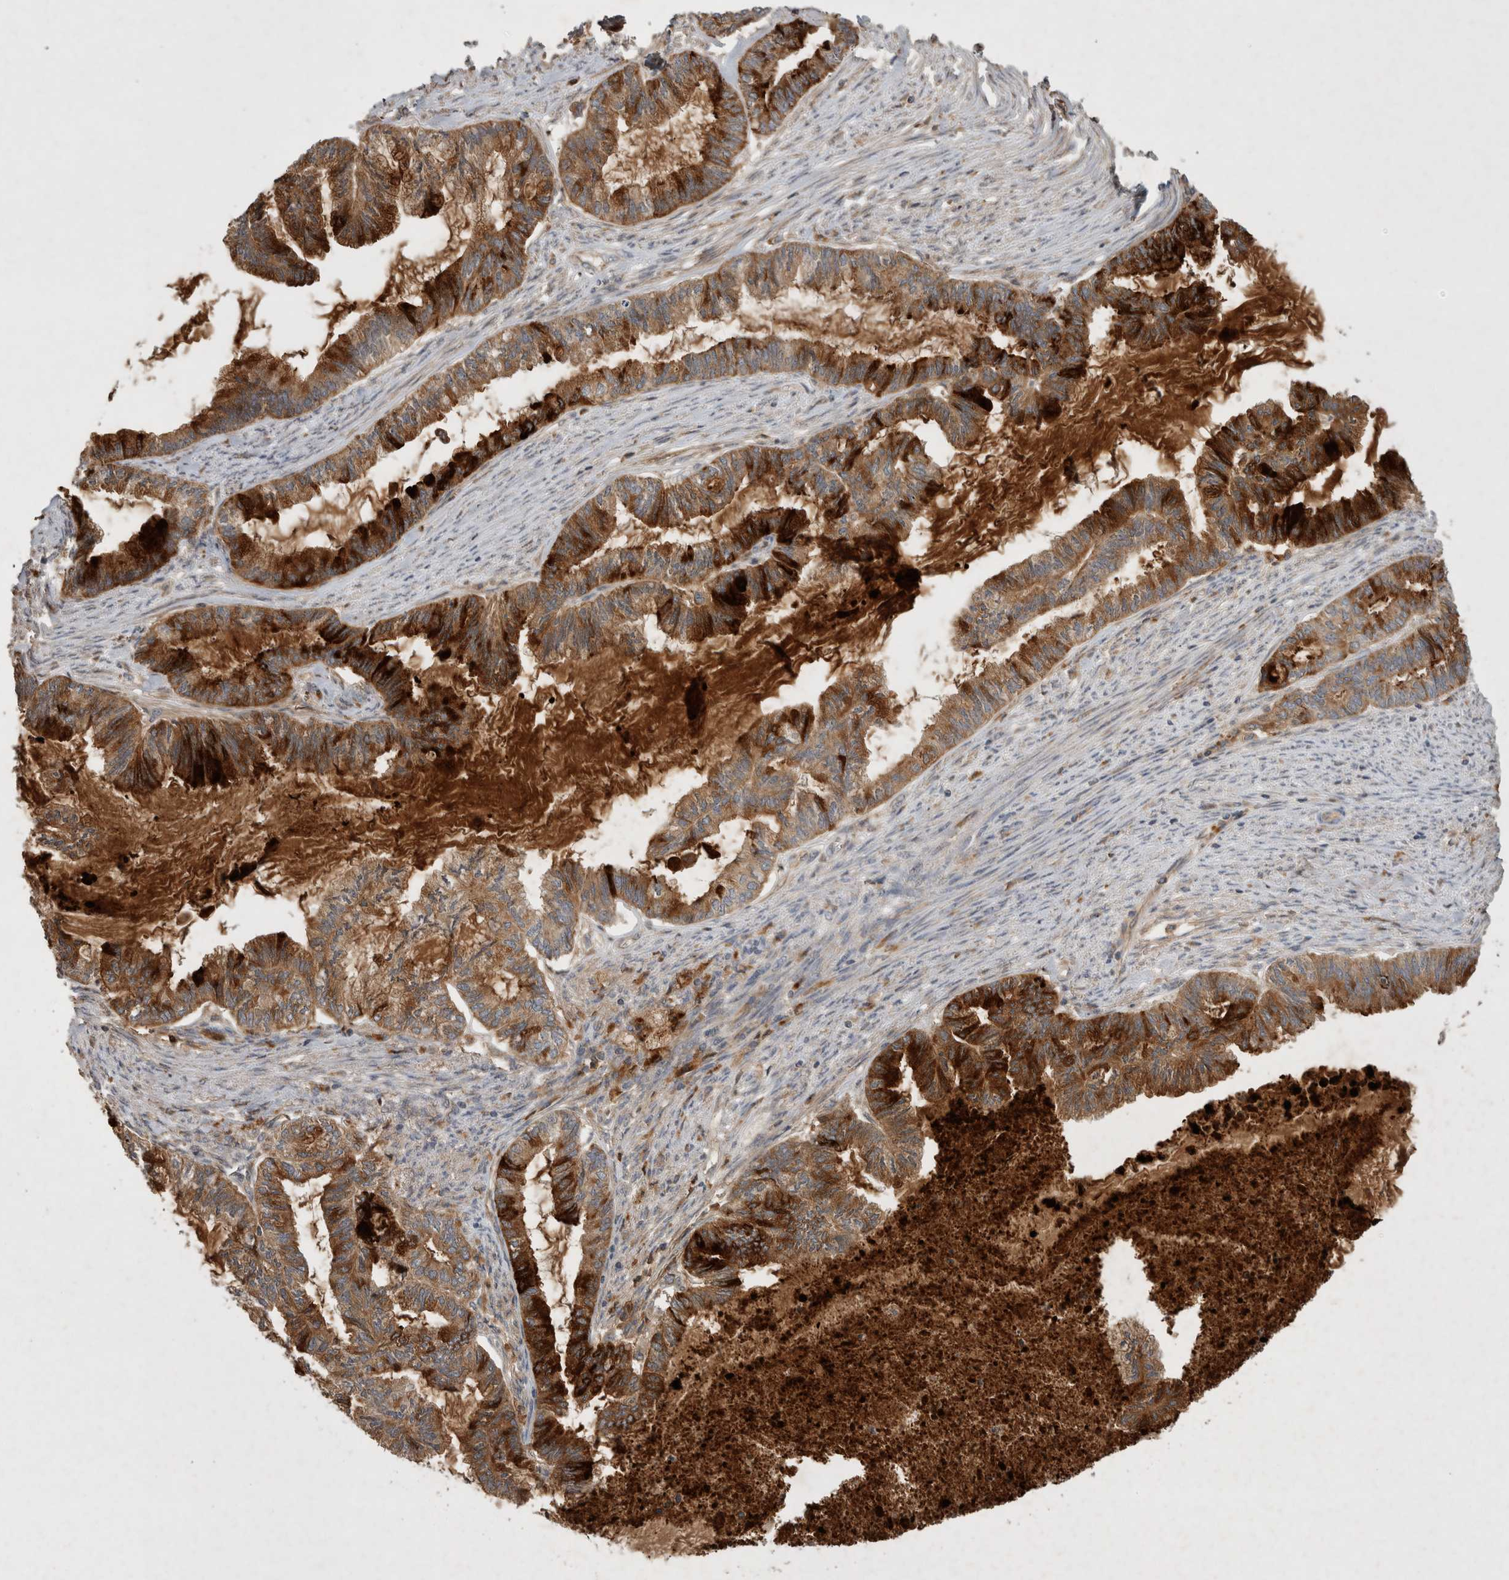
{"staining": {"intensity": "moderate", "quantity": ">75%", "location": "cytoplasmic/membranous"}, "tissue": "endometrial cancer", "cell_type": "Tumor cells", "image_type": "cancer", "snomed": [{"axis": "morphology", "description": "Adenocarcinoma, NOS"}, {"axis": "topography", "description": "Endometrium"}], "caption": "Immunohistochemical staining of endometrial cancer (adenocarcinoma) reveals moderate cytoplasmic/membranous protein expression in approximately >75% of tumor cells.", "gene": "SERAC1", "patient": {"sex": "female", "age": 86}}